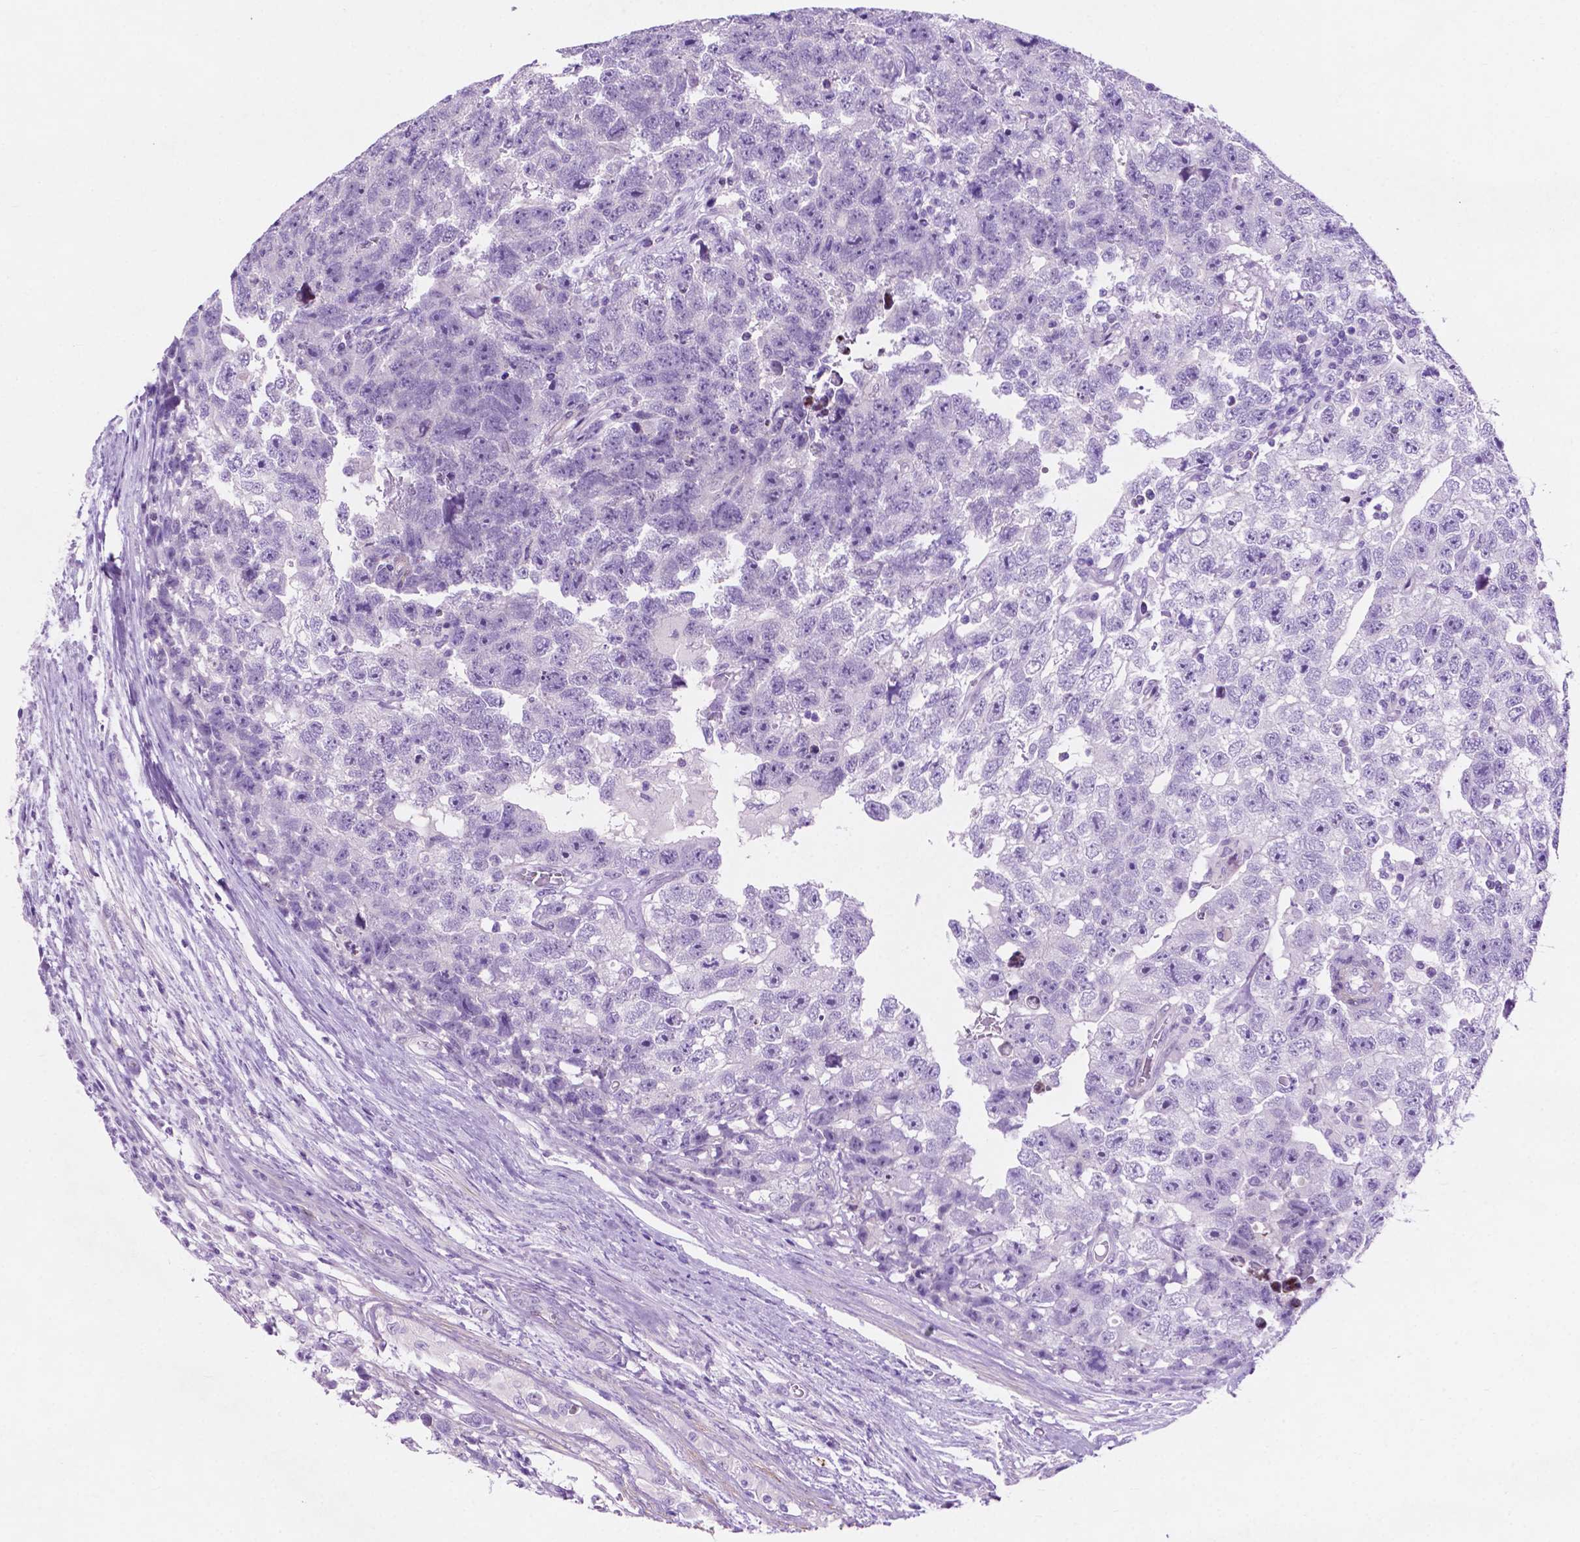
{"staining": {"intensity": "negative", "quantity": "none", "location": "none"}, "tissue": "testis cancer", "cell_type": "Tumor cells", "image_type": "cancer", "snomed": [{"axis": "morphology", "description": "Carcinoma, Embryonal, NOS"}, {"axis": "topography", "description": "Testis"}], "caption": "Immunohistochemistry of testis cancer reveals no positivity in tumor cells.", "gene": "ASPG", "patient": {"sex": "male", "age": 22}}